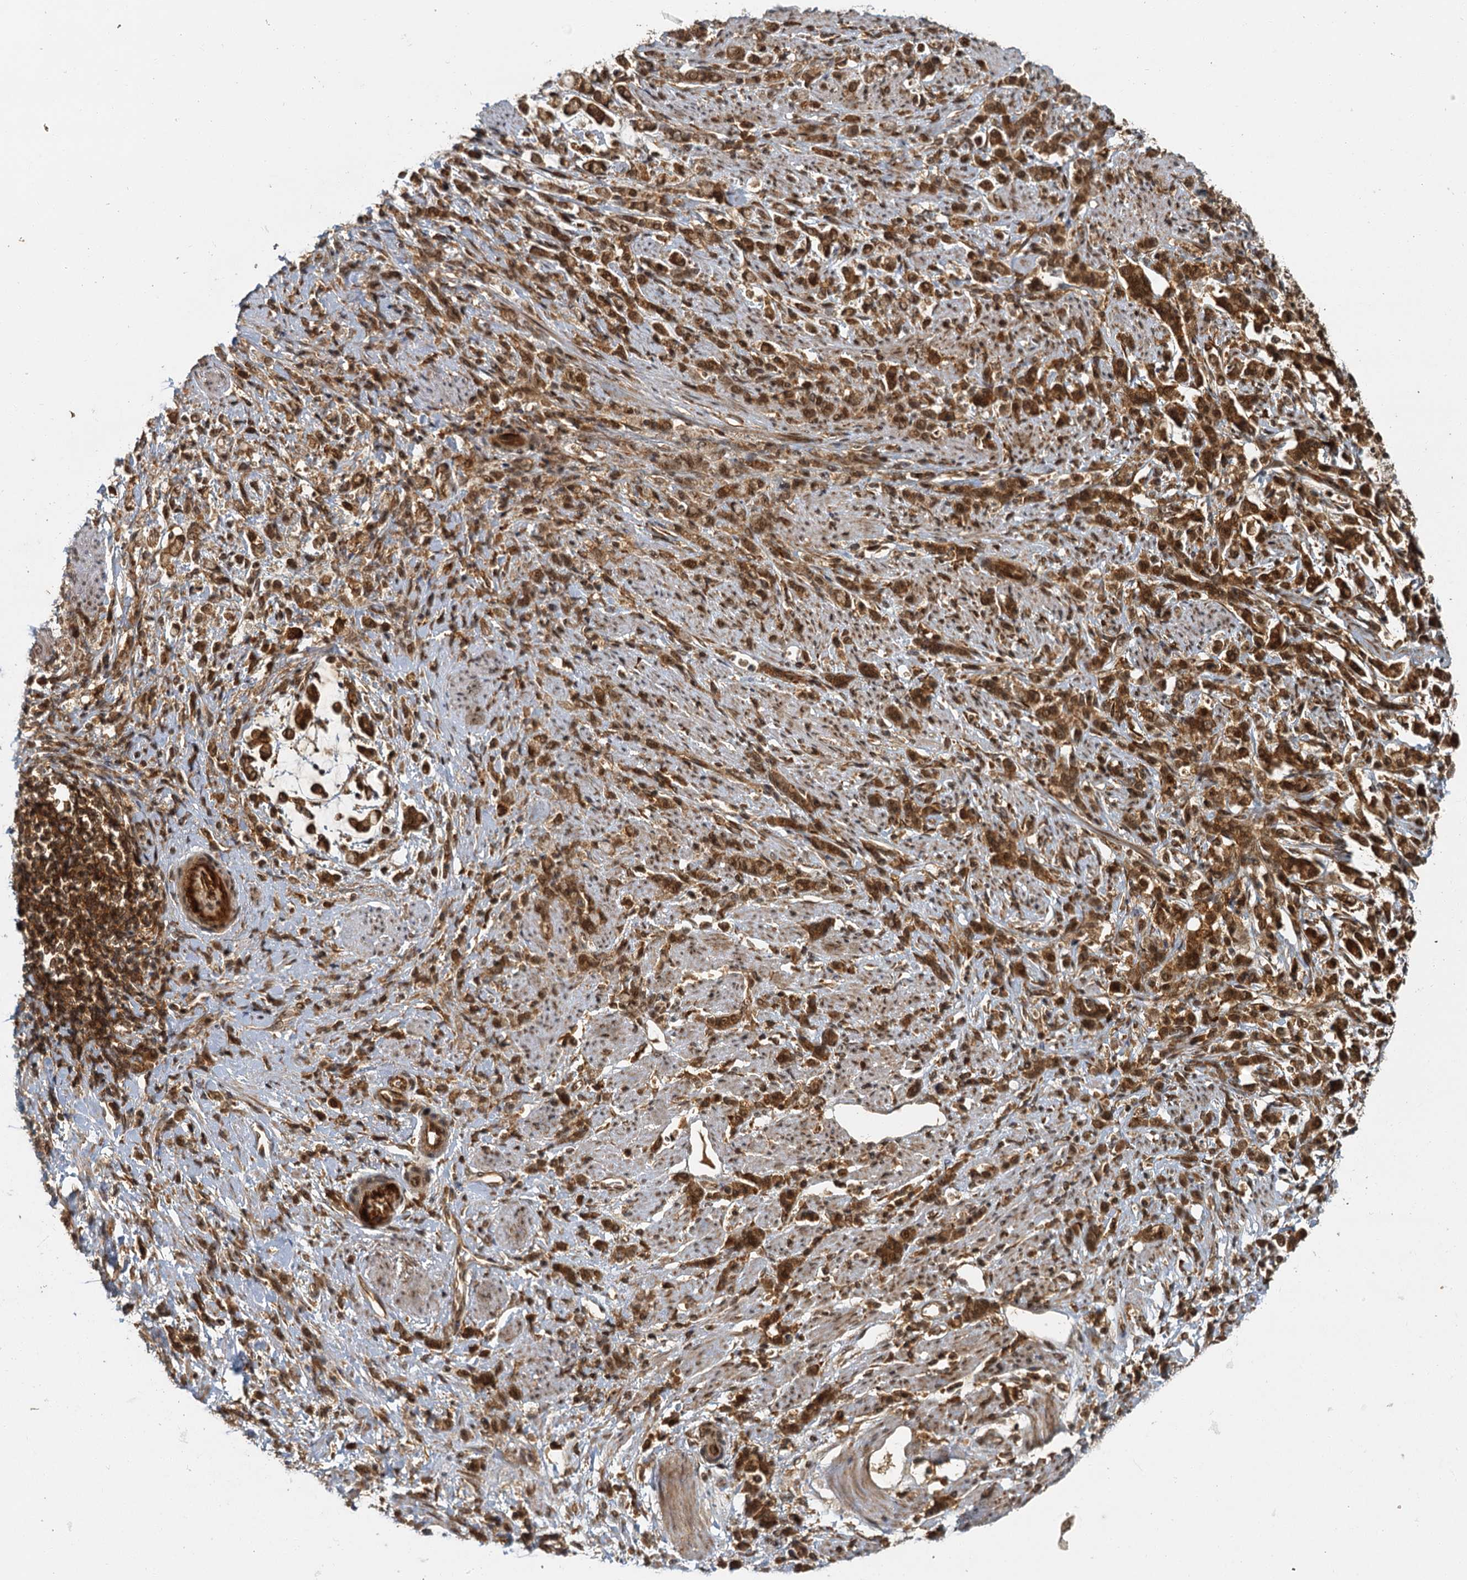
{"staining": {"intensity": "strong", "quantity": ">75%", "location": "cytoplasmic/membranous"}, "tissue": "stomach cancer", "cell_type": "Tumor cells", "image_type": "cancer", "snomed": [{"axis": "morphology", "description": "Adenocarcinoma, NOS"}, {"axis": "topography", "description": "Stomach"}], "caption": "Immunohistochemistry of human stomach cancer demonstrates high levels of strong cytoplasmic/membranous positivity in approximately >75% of tumor cells.", "gene": "ZNF549", "patient": {"sex": "female", "age": 60}}